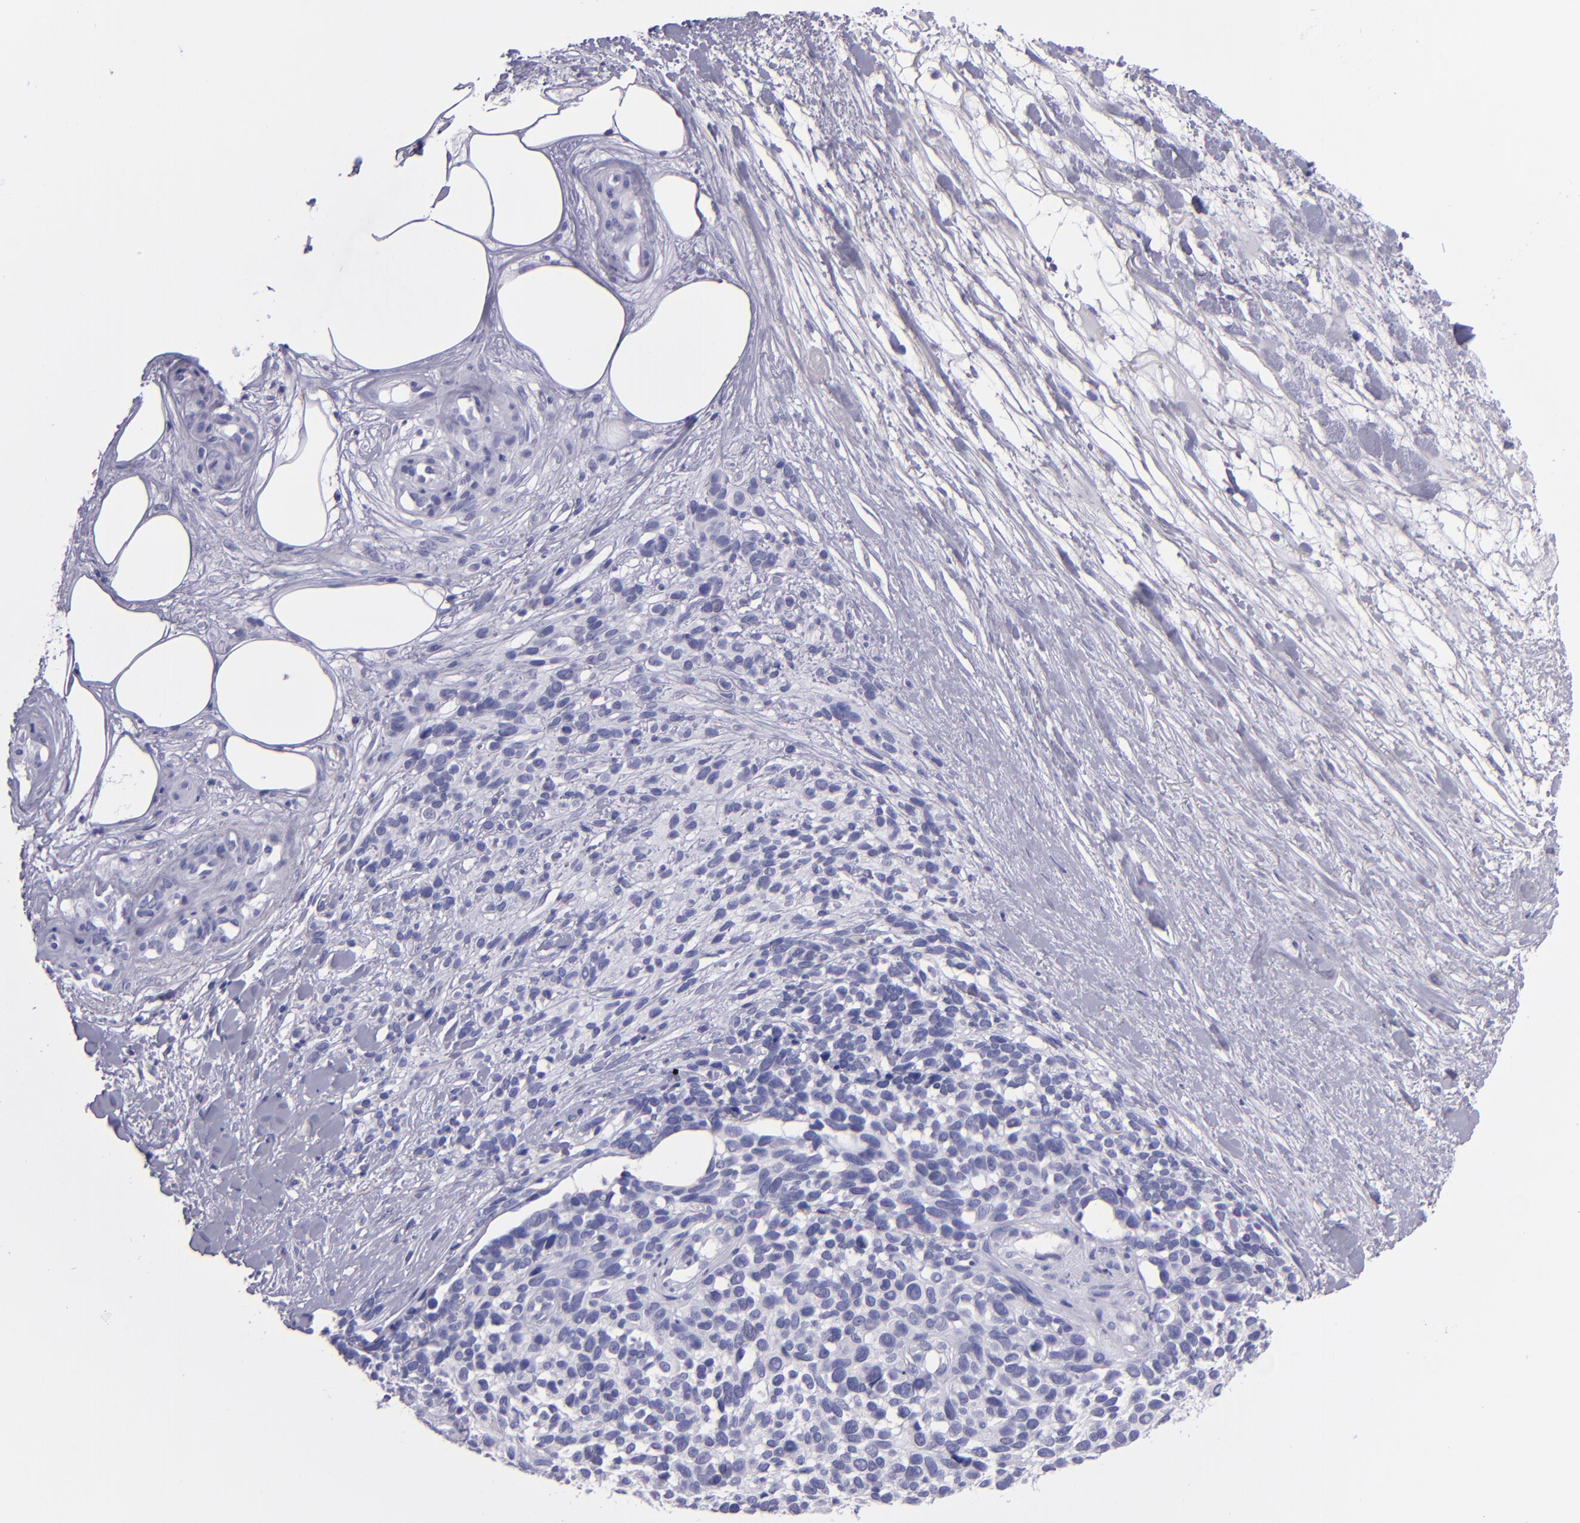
{"staining": {"intensity": "negative", "quantity": "none", "location": "none"}, "tissue": "melanoma", "cell_type": "Tumor cells", "image_type": "cancer", "snomed": [{"axis": "morphology", "description": "Malignant melanoma, NOS"}, {"axis": "topography", "description": "Skin"}], "caption": "DAB immunohistochemical staining of malignant melanoma reveals no significant expression in tumor cells. (DAB IHC visualized using brightfield microscopy, high magnification).", "gene": "TNNT3", "patient": {"sex": "female", "age": 85}}